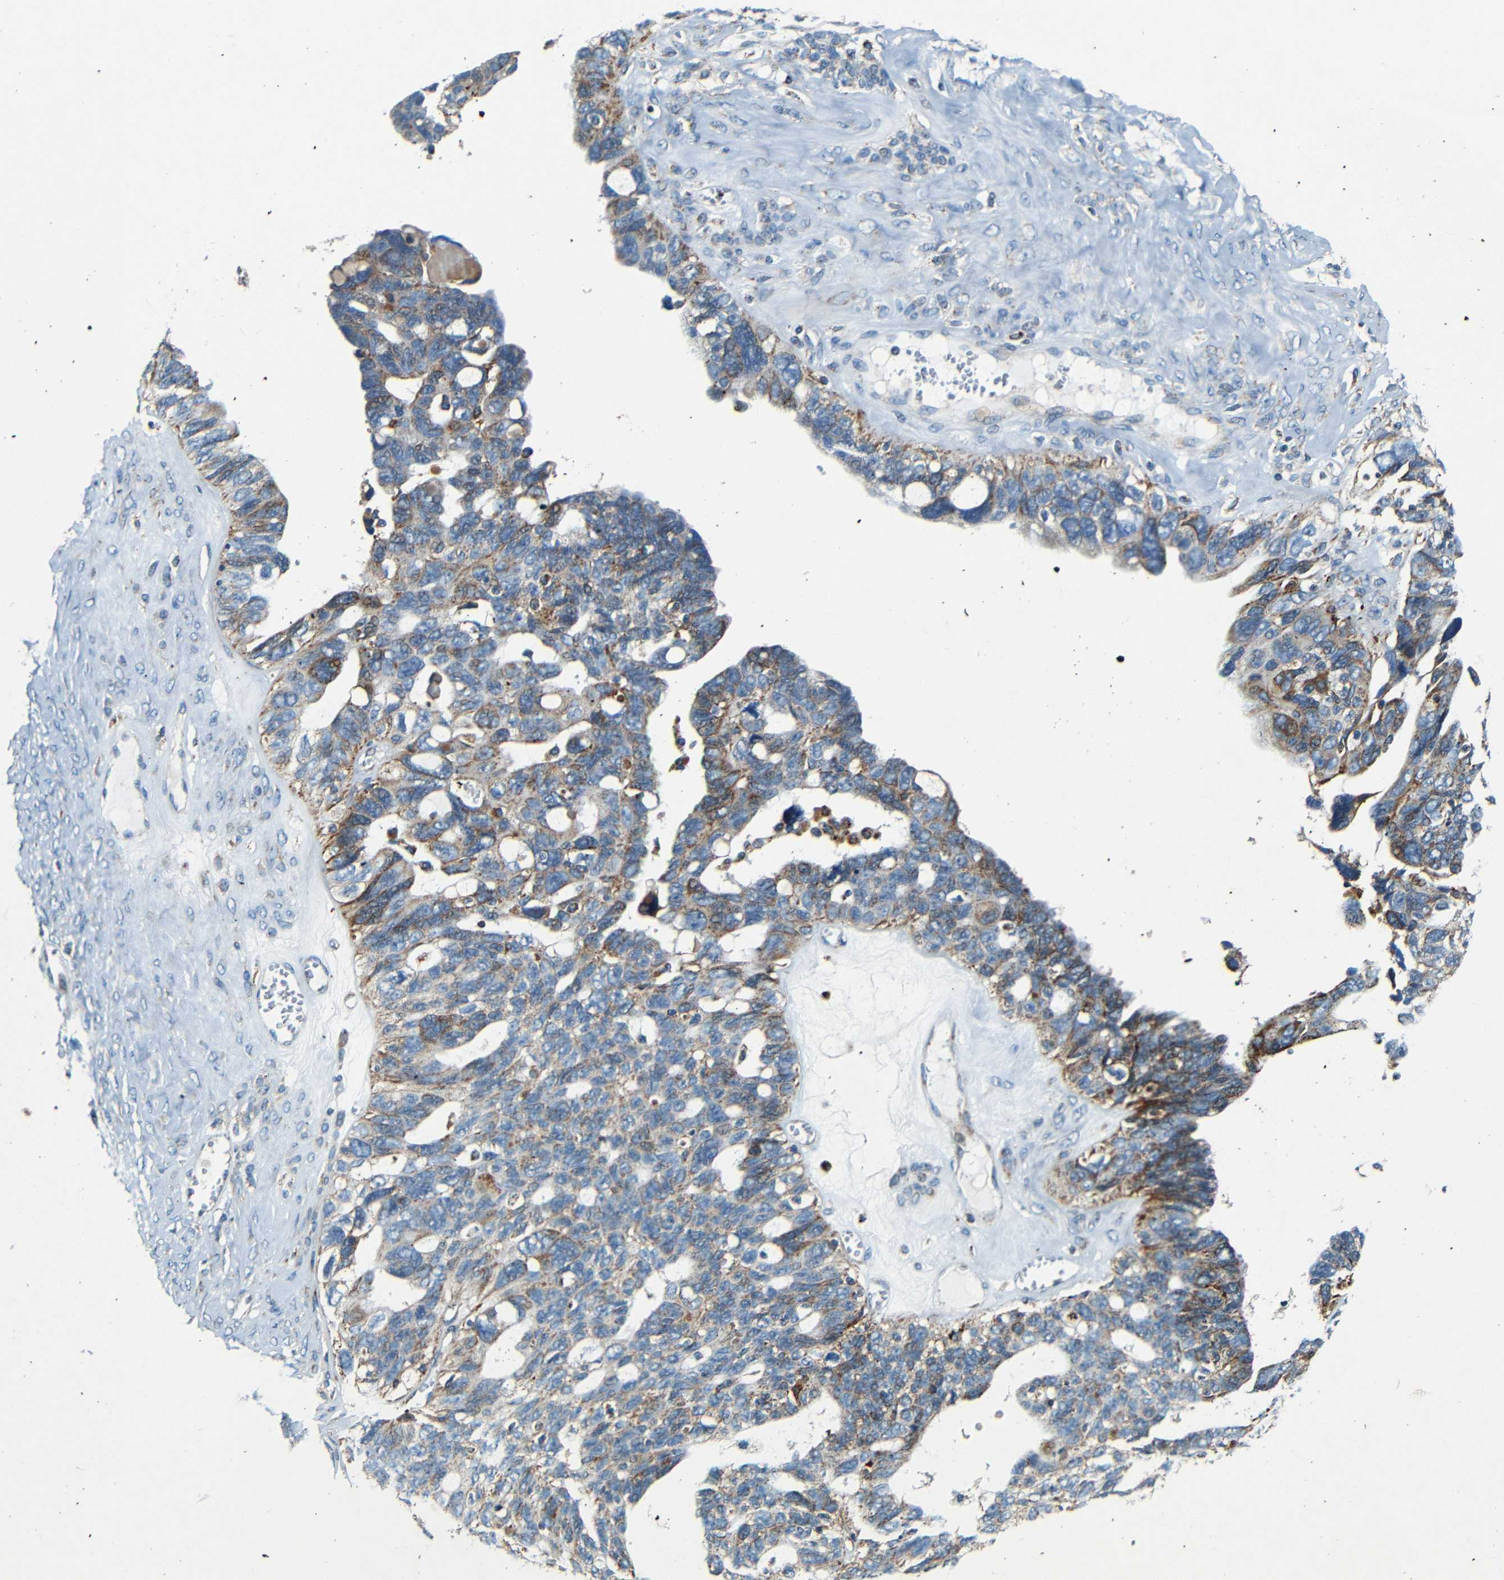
{"staining": {"intensity": "moderate", "quantity": "25%-75%", "location": "cytoplasmic/membranous"}, "tissue": "ovarian cancer", "cell_type": "Tumor cells", "image_type": "cancer", "snomed": [{"axis": "morphology", "description": "Cystadenocarcinoma, serous, NOS"}, {"axis": "topography", "description": "Ovary"}], "caption": "Ovarian serous cystadenocarcinoma stained with immunohistochemistry (IHC) reveals moderate cytoplasmic/membranous positivity in about 25%-75% of tumor cells. (DAB (3,3'-diaminobenzidine) IHC, brown staining for protein, blue staining for nuclei).", "gene": "WSCD2", "patient": {"sex": "female", "age": 79}}